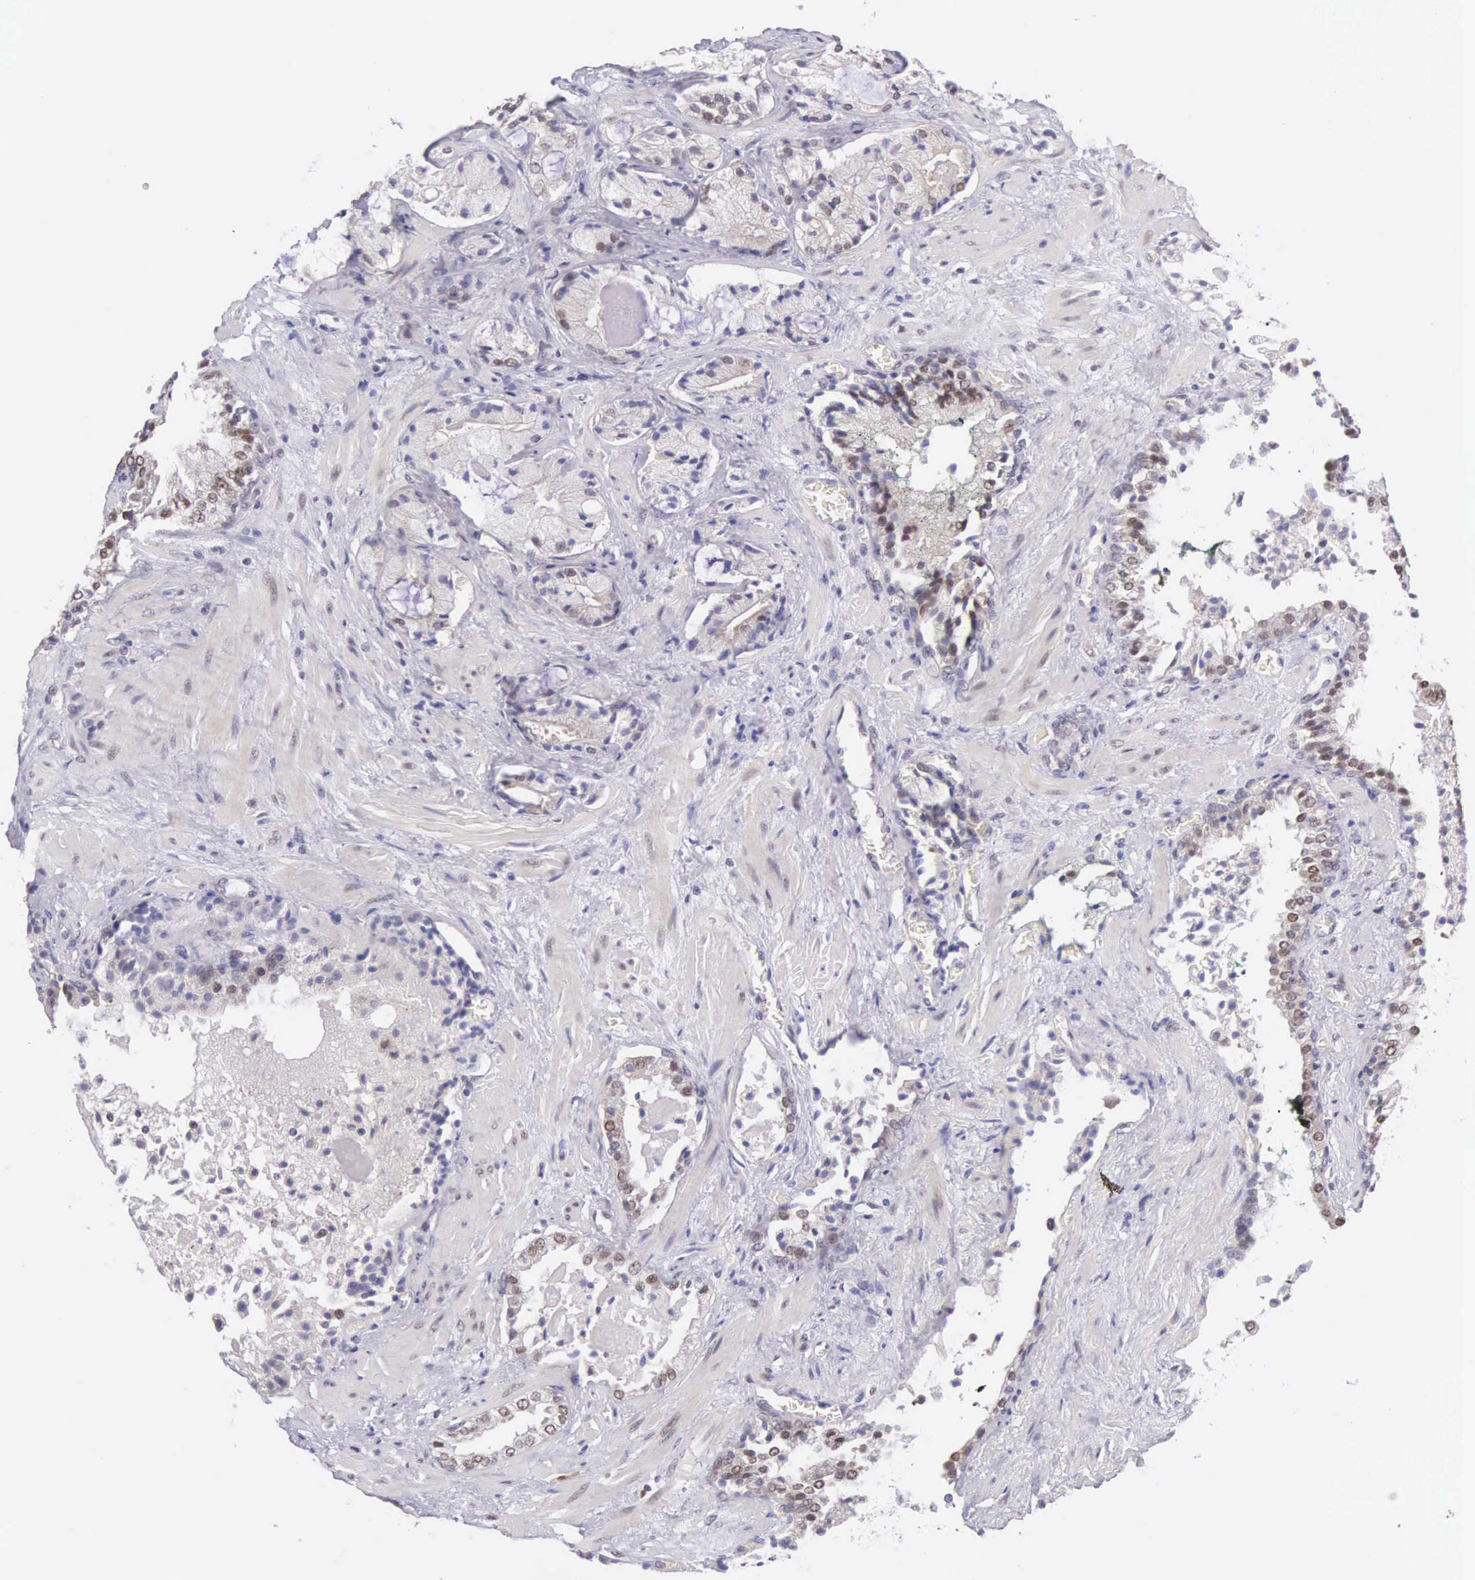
{"staining": {"intensity": "weak", "quantity": "<25%", "location": "nuclear"}, "tissue": "prostate cancer", "cell_type": "Tumor cells", "image_type": "cancer", "snomed": [{"axis": "morphology", "description": "Adenocarcinoma, Medium grade"}, {"axis": "topography", "description": "Prostate"}], "caption": "The IHC image has no significant staining in tumor cells of prostate cancer tissue.", "gene": "CCDC117", "patient": {"sex": "male", "age": 70}}